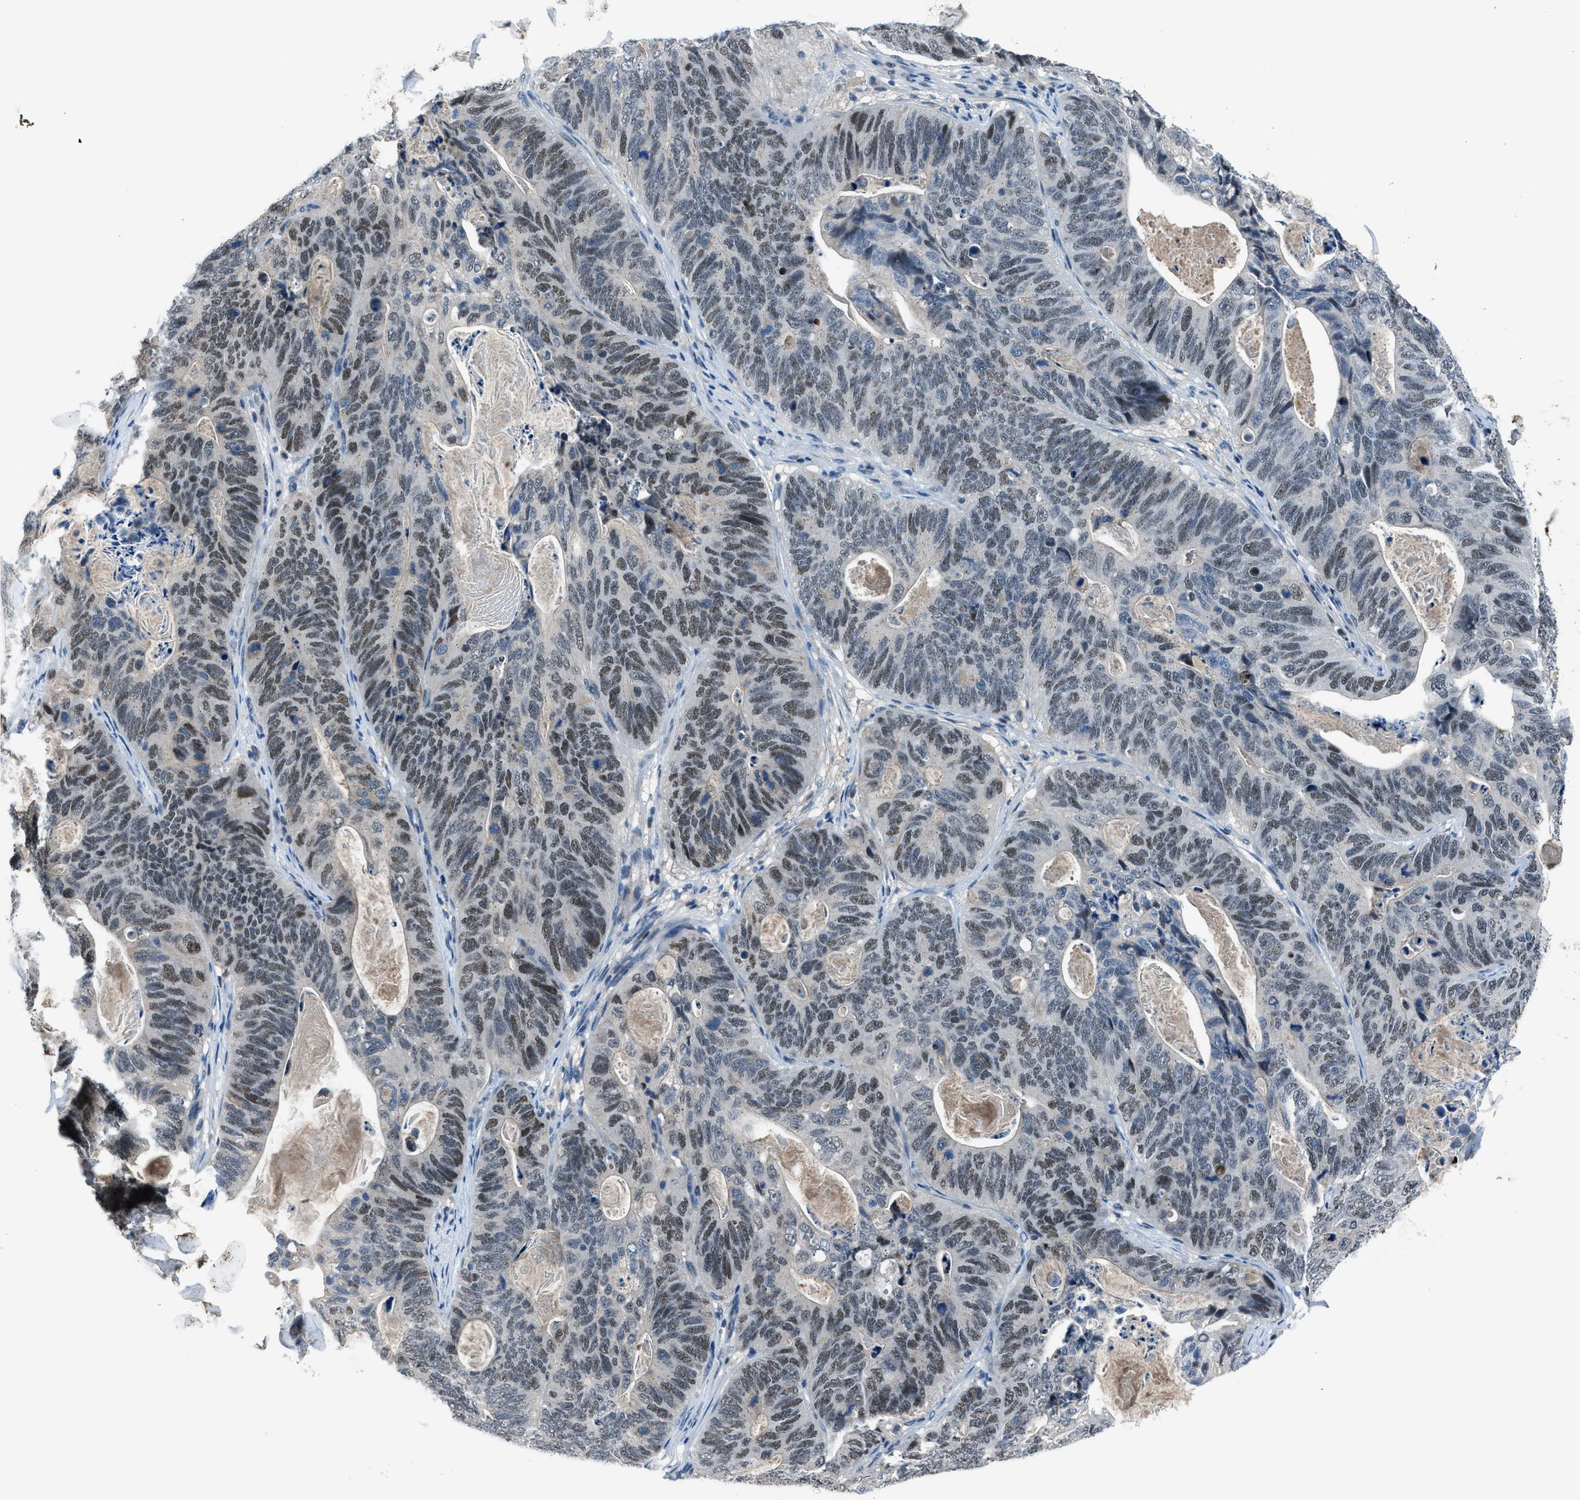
{"staining": {"intensity": "moderate", "quantity": ">75%", "location": "nuclear"}, "tissue": "stomach cancer", "cell_type": "Tumor cells", "image_type": "cancer", "snomed": [{"axis": "morphology", "description": "Normal tissue, NOS"}, {"axis": "morphology", "description": "Adenocarcinoma, NOS"}, {"axis": "topography", "description": "Stomach"}], "caption": "Stomach cancer was stained to show a protein in brown. There is medium levels of moderate nuclear positivity in about >75% of tumor cells.", "gene": "DUSP19", "patient": {"sex": "female", "age": 89}}